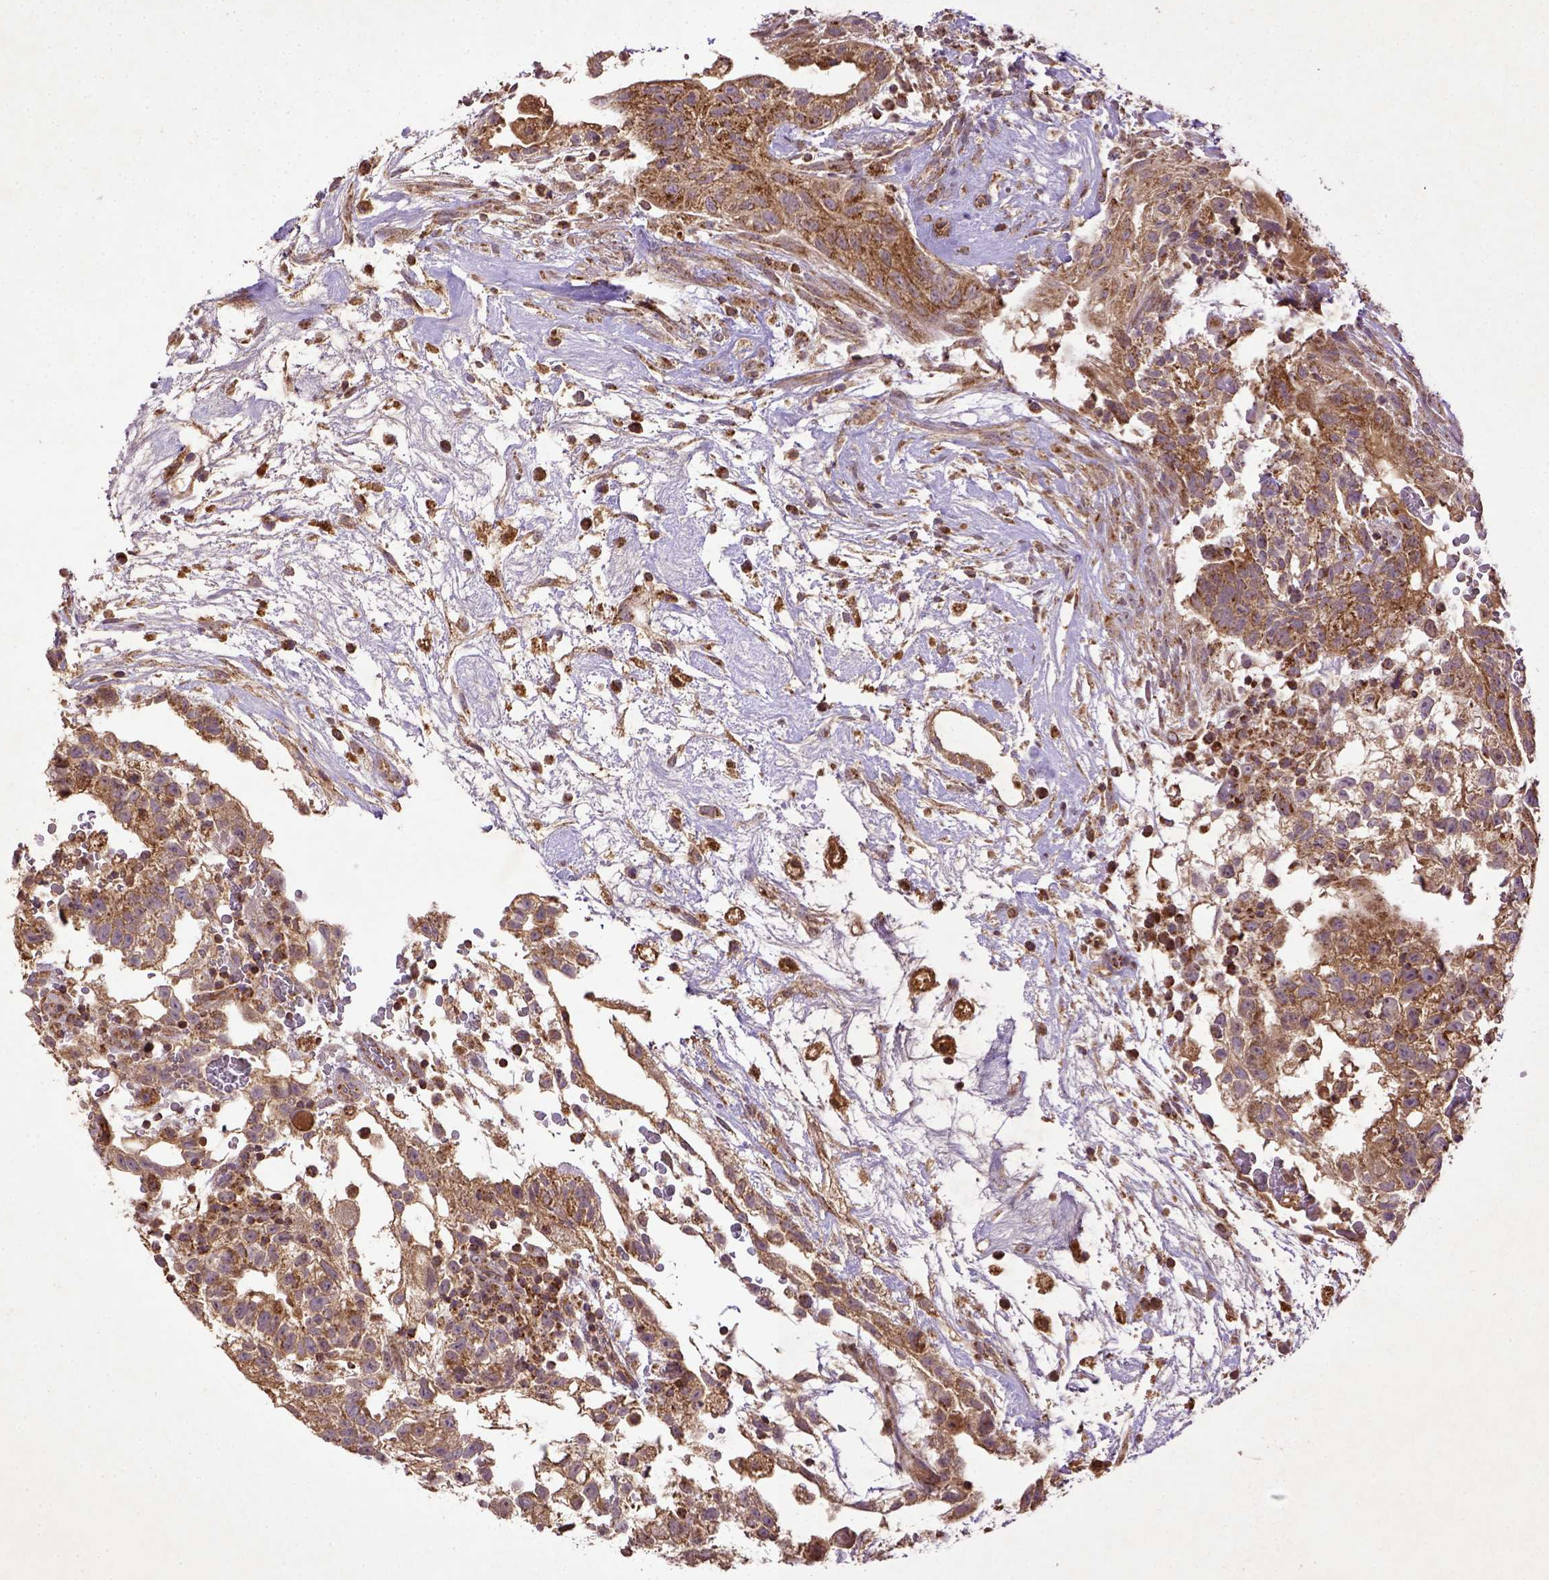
{"staining": {"intensity": "strong", "quantity": ">75%", "location": "cytoplasmic/membranous"}, "tissue": "testis cancer", "cell_type": "Tumor cells", "image_type": "cancer", "snomed": [{"axis": "morphology", "description": "Normal tissue, NOS"}, {"axis": "morphology", "description": "Carcinoma, Embryonal, NOS"}, {"axis": "topography", "description": "Testis"}], "caption": "Immunohistochemical staining of testis cancer displays high levels of strong cytoplasmic/membranous protein positivity in about >75% of tumor cells.", "gene": "MT-CO1", "patient": {"sex": "male", "age": 32}}